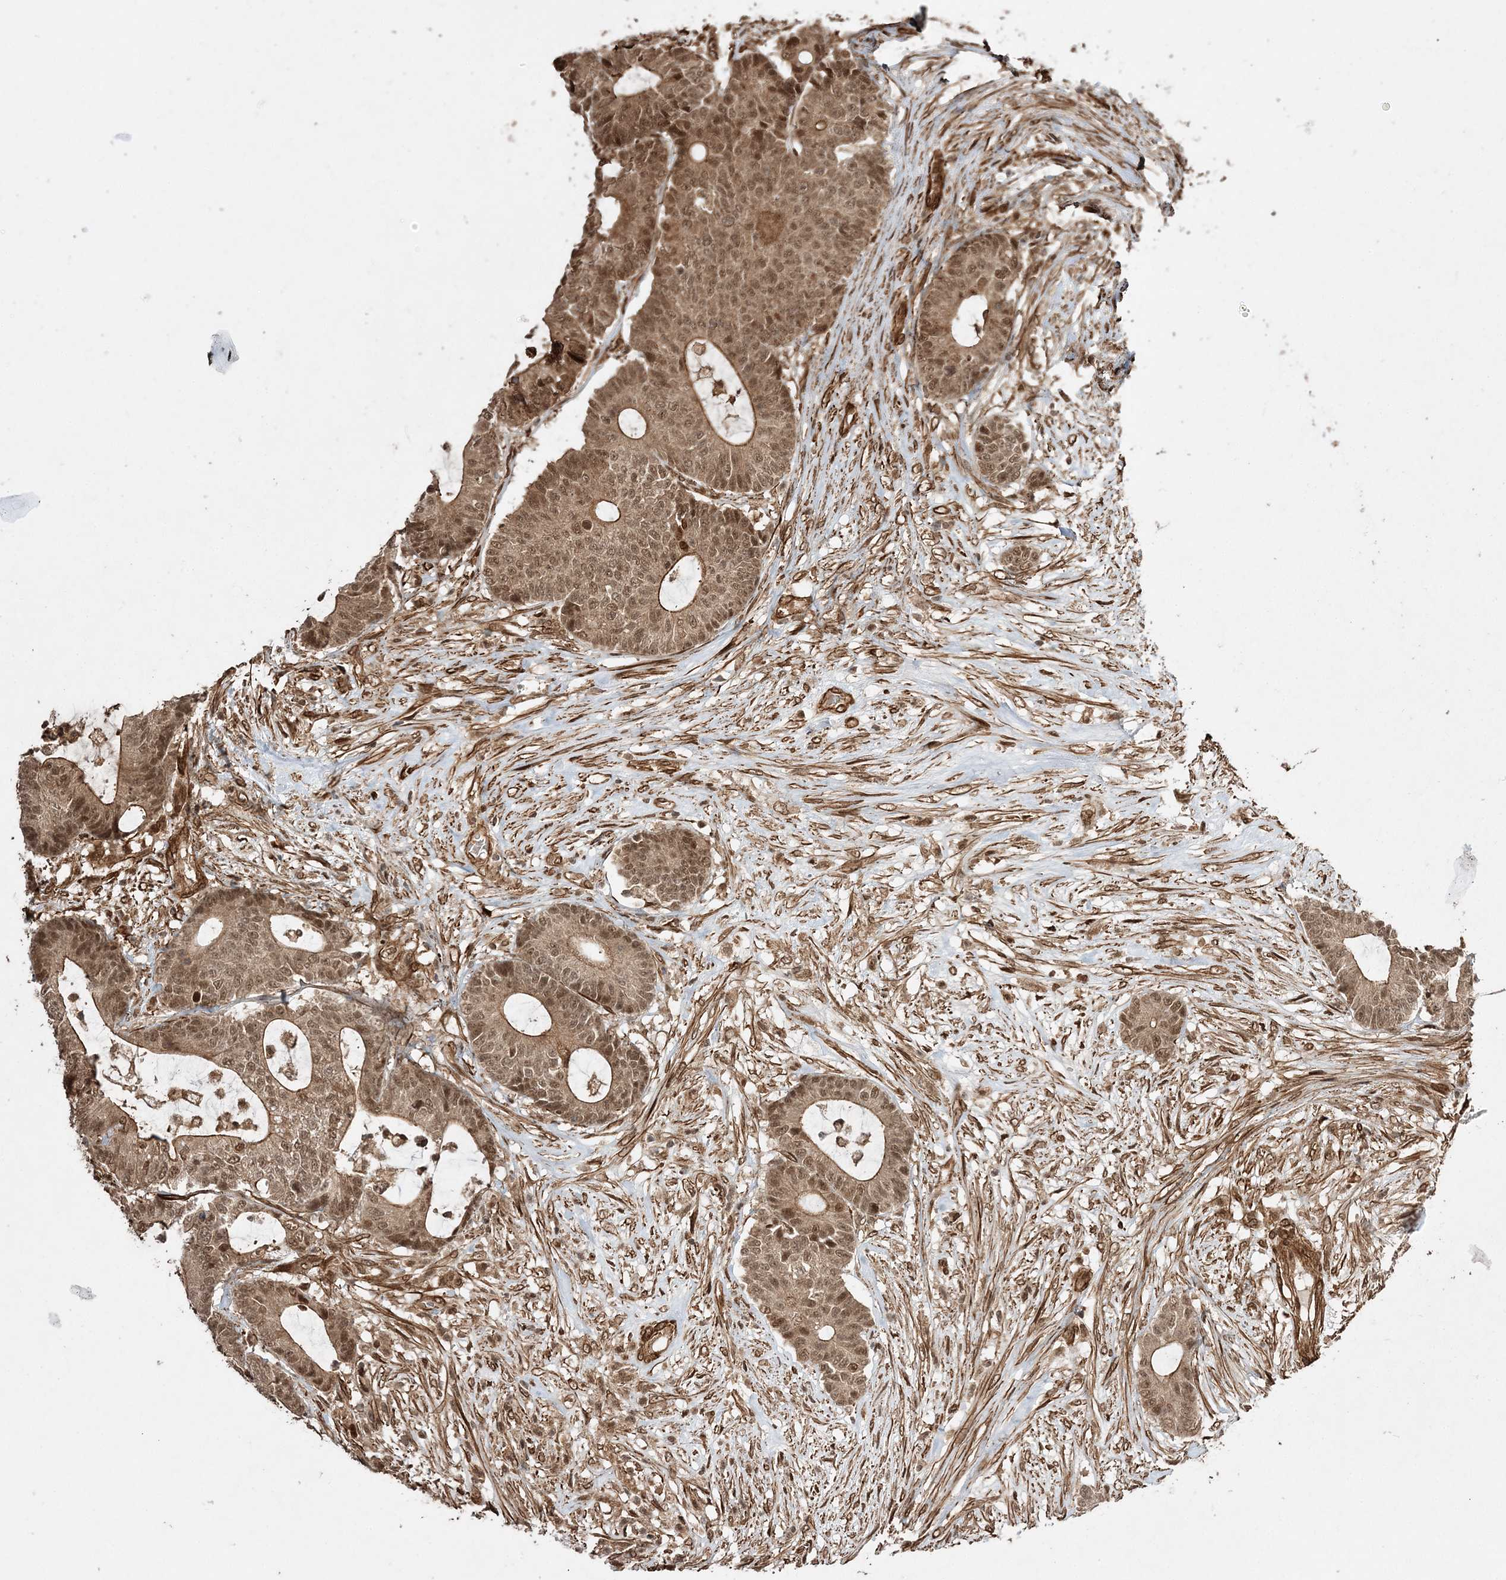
{"staining": {"intensity": "moderate", "quantity": ">75%", "location": "cytoplasmic/membranous,nuclear"}, "tissue": "colorectal cancer", "cell_type": "Tumor cells", "image_type": "cancer", "snomed": [{"axis": "morphology", "description": "Adenocarcinoma, NOS"}, {"axis": "topography", "description": "Colon"}], "caption": "Immunohistochemical staining of colorectal cancer (adenocarcinoma) reveals medium levels of moderate cytoplasmic/membranous and nuclear protein expression in approximately >75% of tumor cells. (IHC, brightfield microscopy, high magnification).", "gene": "ETAA1", "patient": {"sex": "female", "age": 84}}